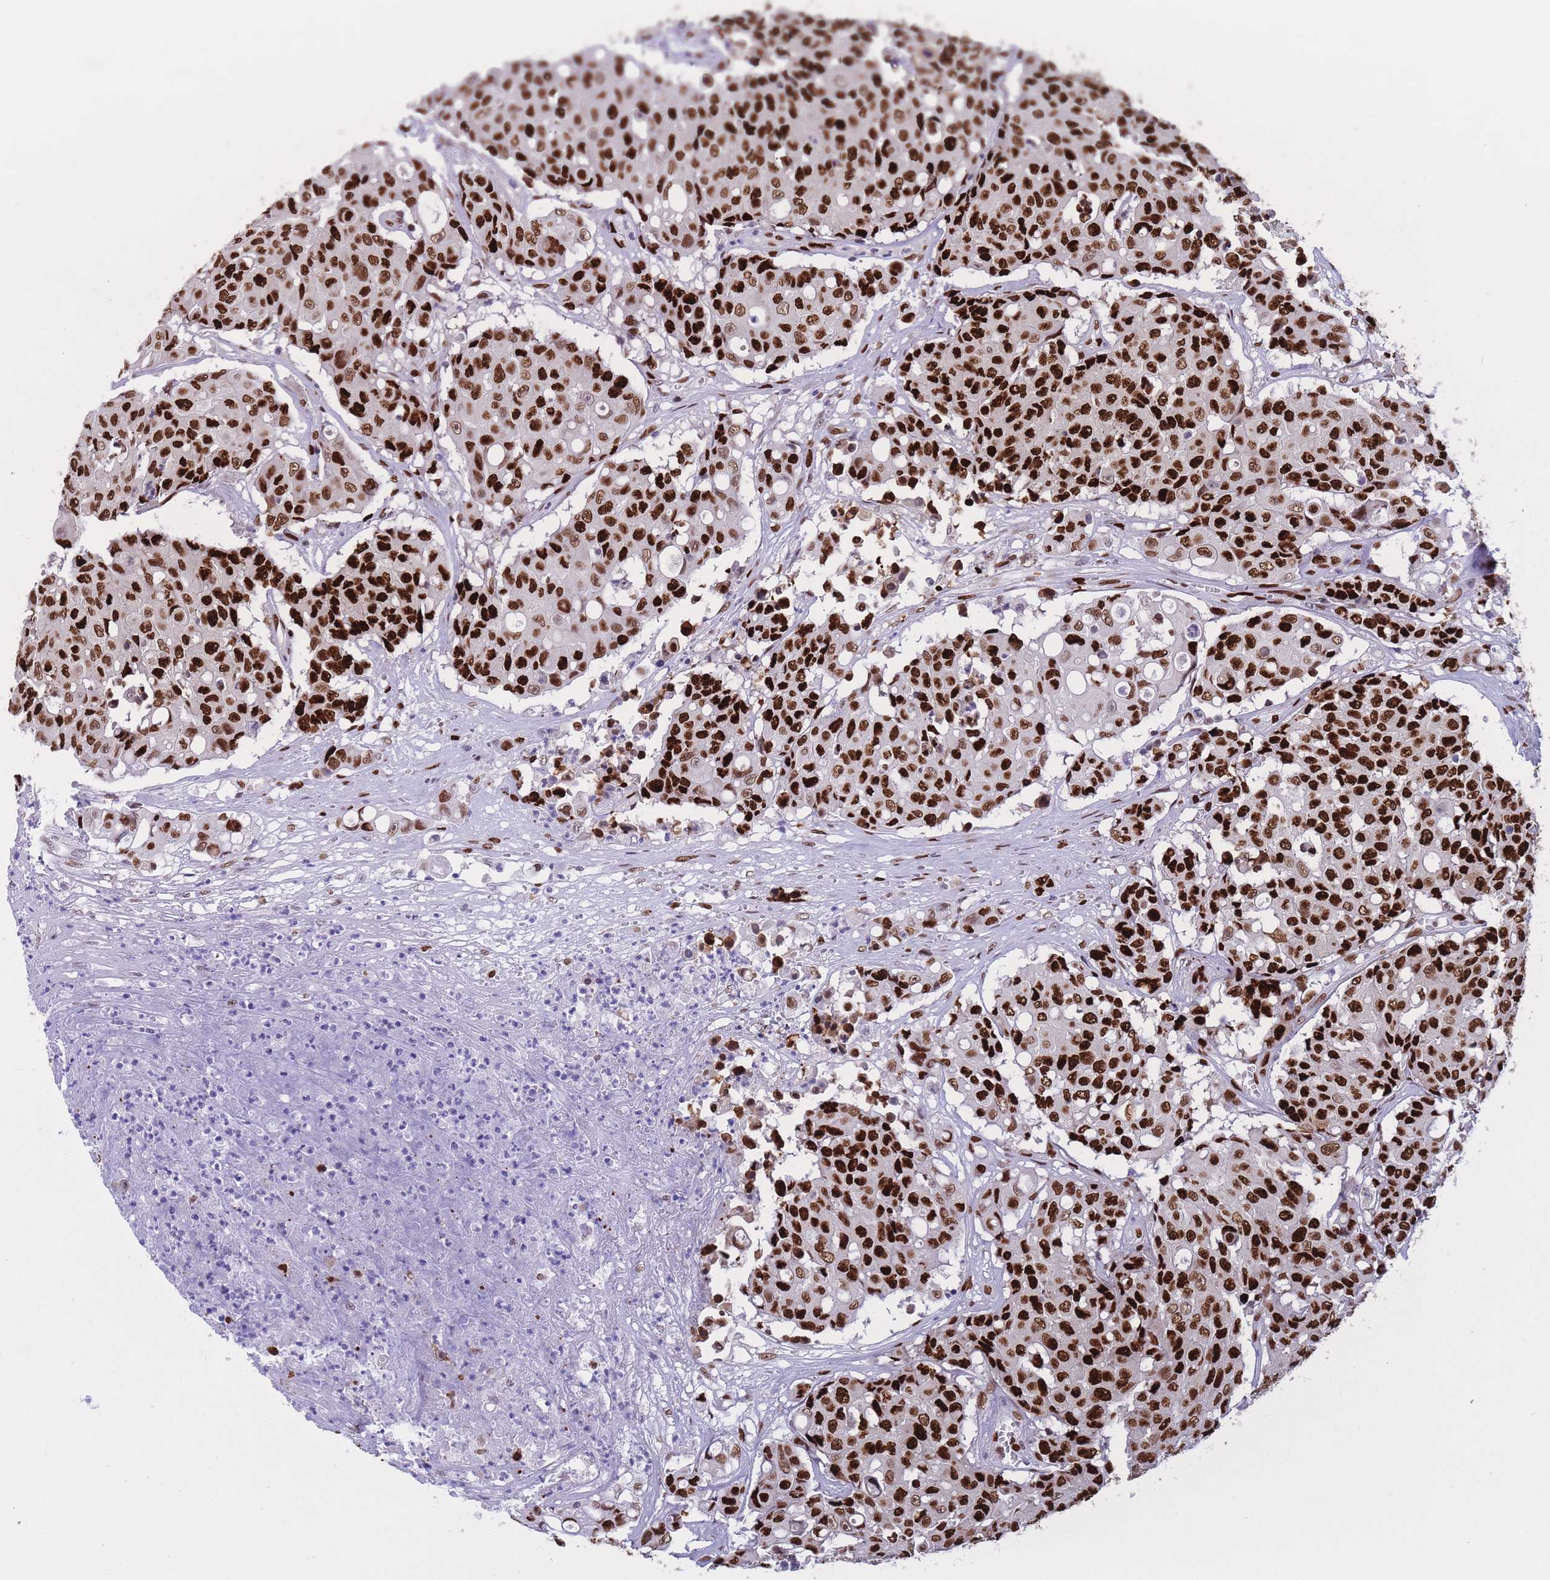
{"staining": {"intensity": "strong", "quantity": ">75%", "location": "nuclear"}, "tissue": "colorectal cancer", "cell_type": "Tumor cells", "image_type": "cancer", "snomed": [{"axis": "morphology", "description": "Adenocarcinoma, NOS"}, {"axis": "topography", "description": "Colon"}], "caption": "An immunohistochemistry photomicrograph of tumor tissue is shown. Protein staining in brown labels strong nuclear positivity in colorectal cancer within tumor cells.", "gene": "NASP", "patient": {"sex": "male", "age": 51}}